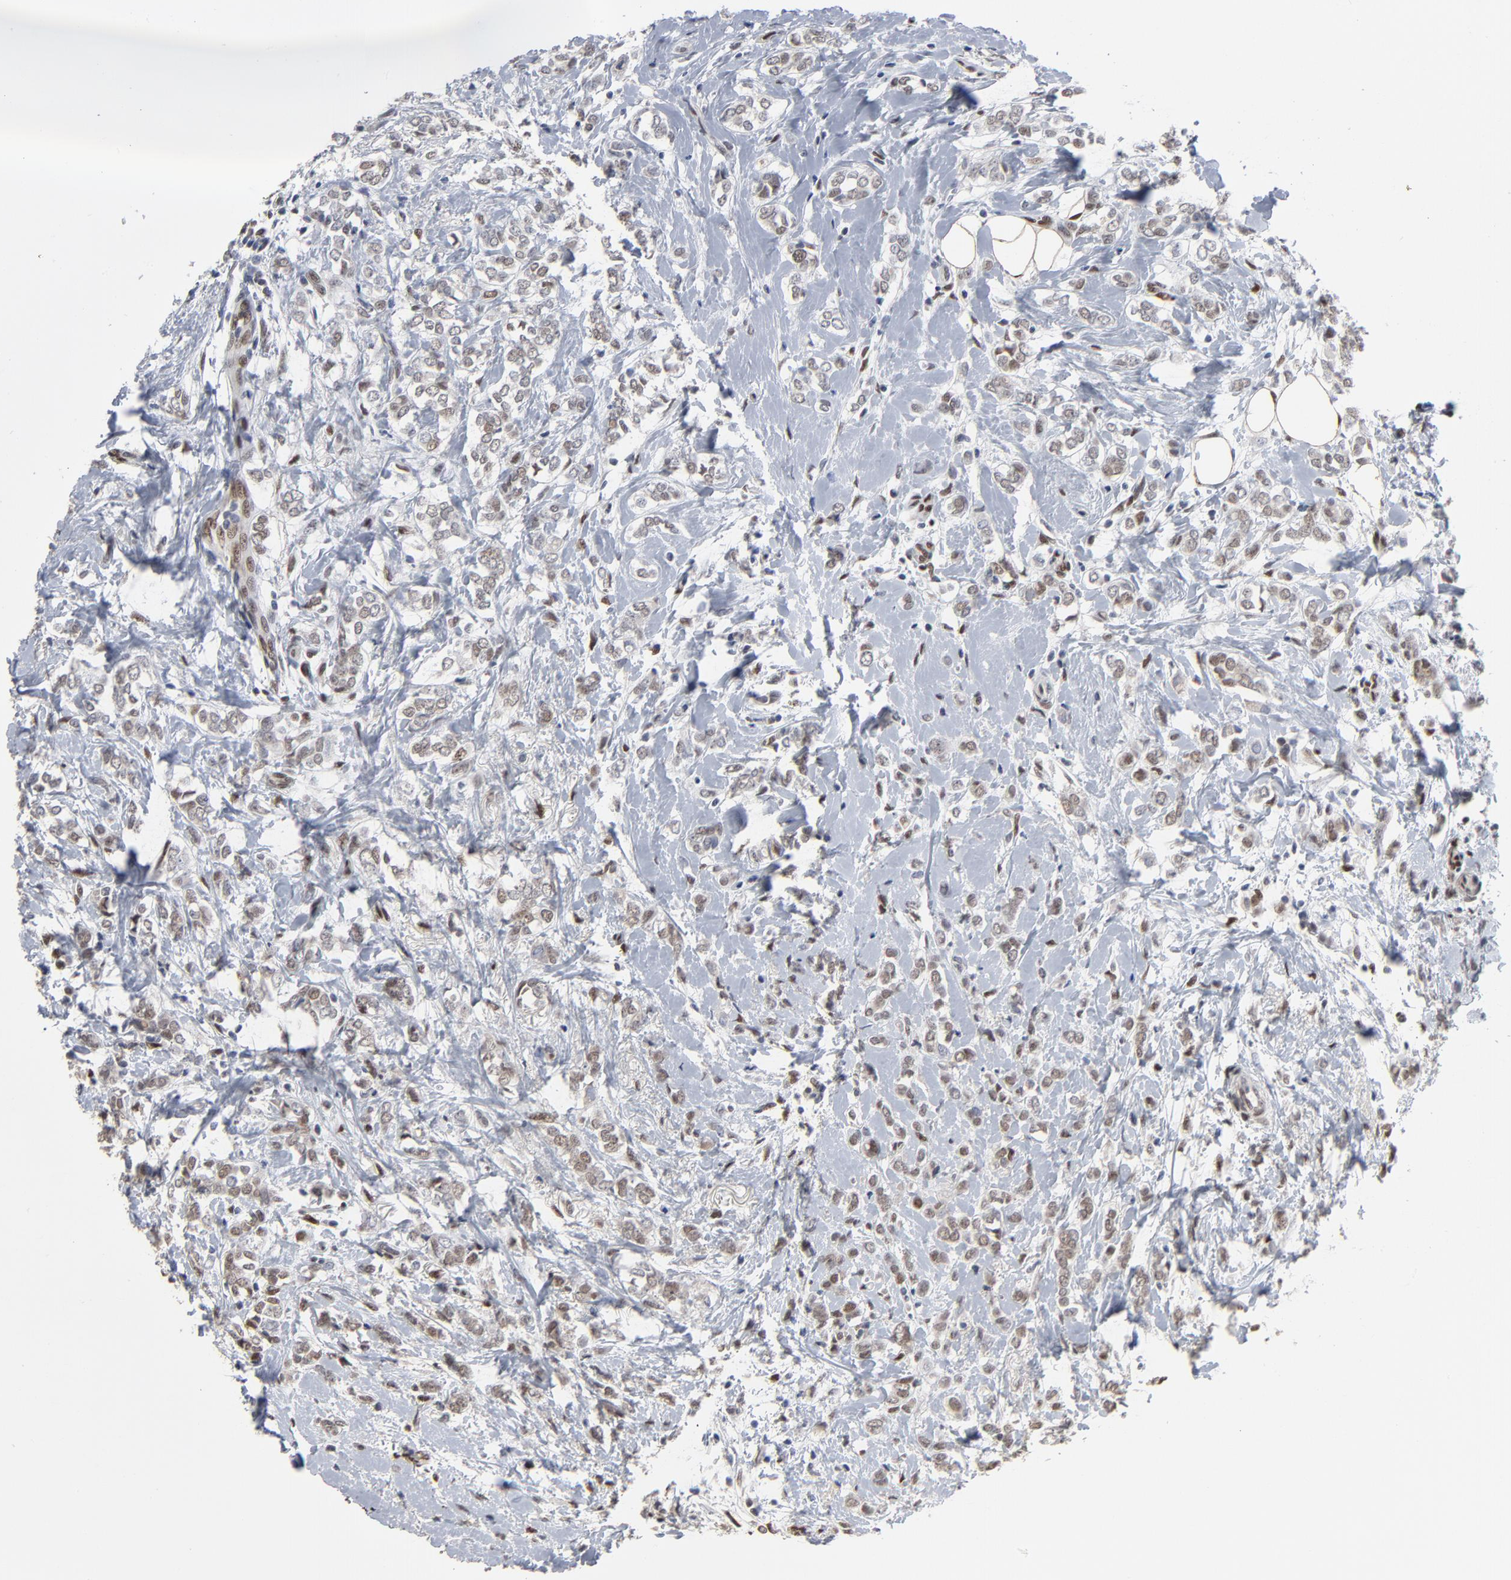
{"staining": {"intensity": "weak", "quantity": "25%-75%", "location": "nuclear"}, "tissue": "breast cancer", "cell_type": "Tumor cells", "image_type": "cancer", "snomed": [{"axis": "morphology", "description": "Normal tissue, NOS"}, {"axis": "morphology", "description": "Lobular carcinoma"}, {"axis": "topography", "description": "Breast"}], "caption": "Protein staining of lobular carcinoma (breast) tissue demonstrates weak nuclear positivity in approximately 25%-75% of tumor cells.", "gene": "ATF7", "patient": {"sex": "female", "age": 47}}